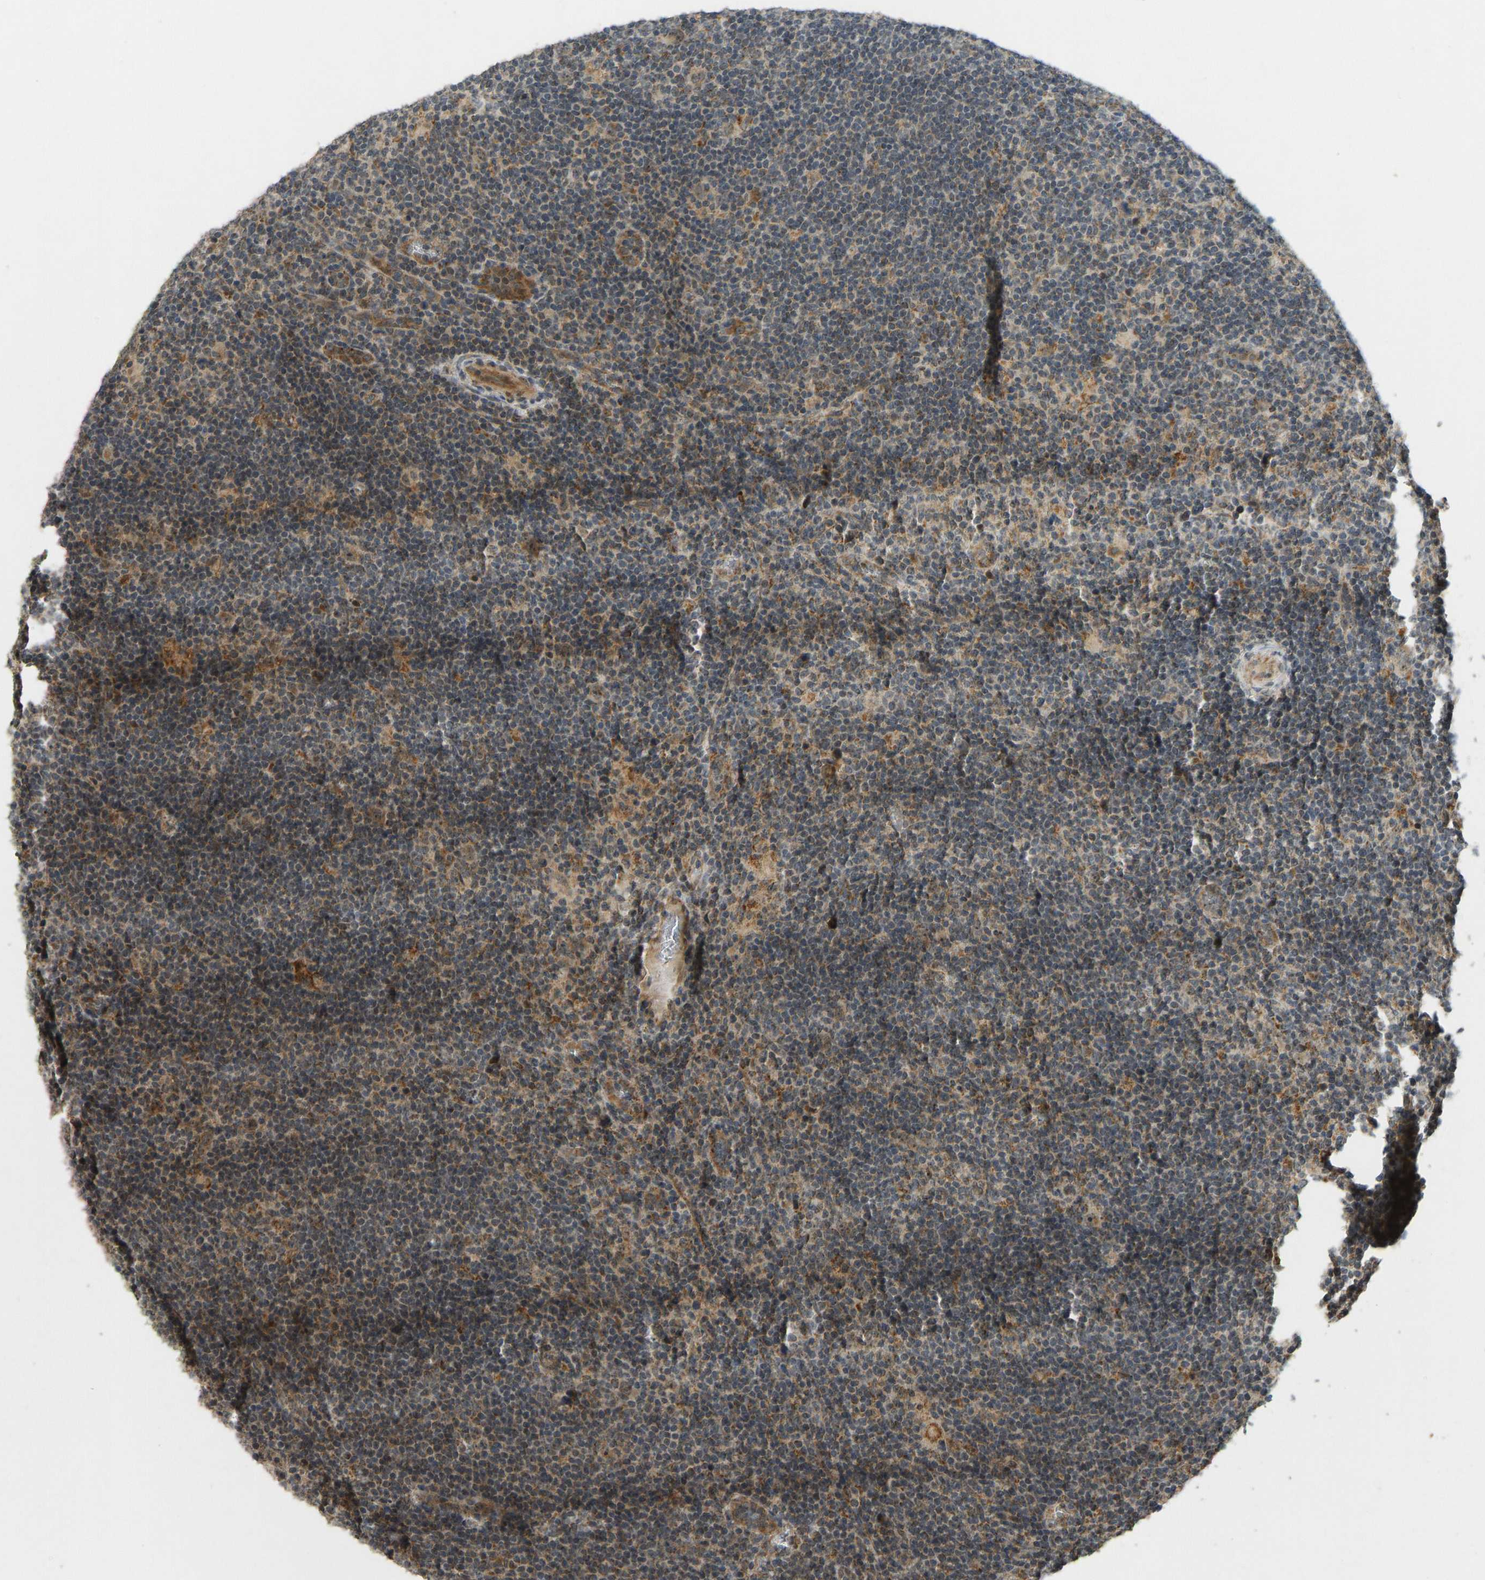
{"staining": {"intensity": "moderate", "quantity": ">75%", "location": "cytoplasmic/membranous"}, "tissue": "lymphoma", "cell_type": "Tumor cells", "image_type": "cancer", "snomed": [{"axis": "morphology", "description": "Hodgkin's disease, NOS"}, {"axis": "topography", "description": "Lymph node"}], "caption": "DAB (3,3'-diaminobenzidine) immunohistochemical staining of human Hodgkin's disease exhibits moderate cytoplasmic/membranous protein positivity in about >75% of tumor cells.", "gene": "ACADS", "patient": {"sex": "female", "age": 57}}